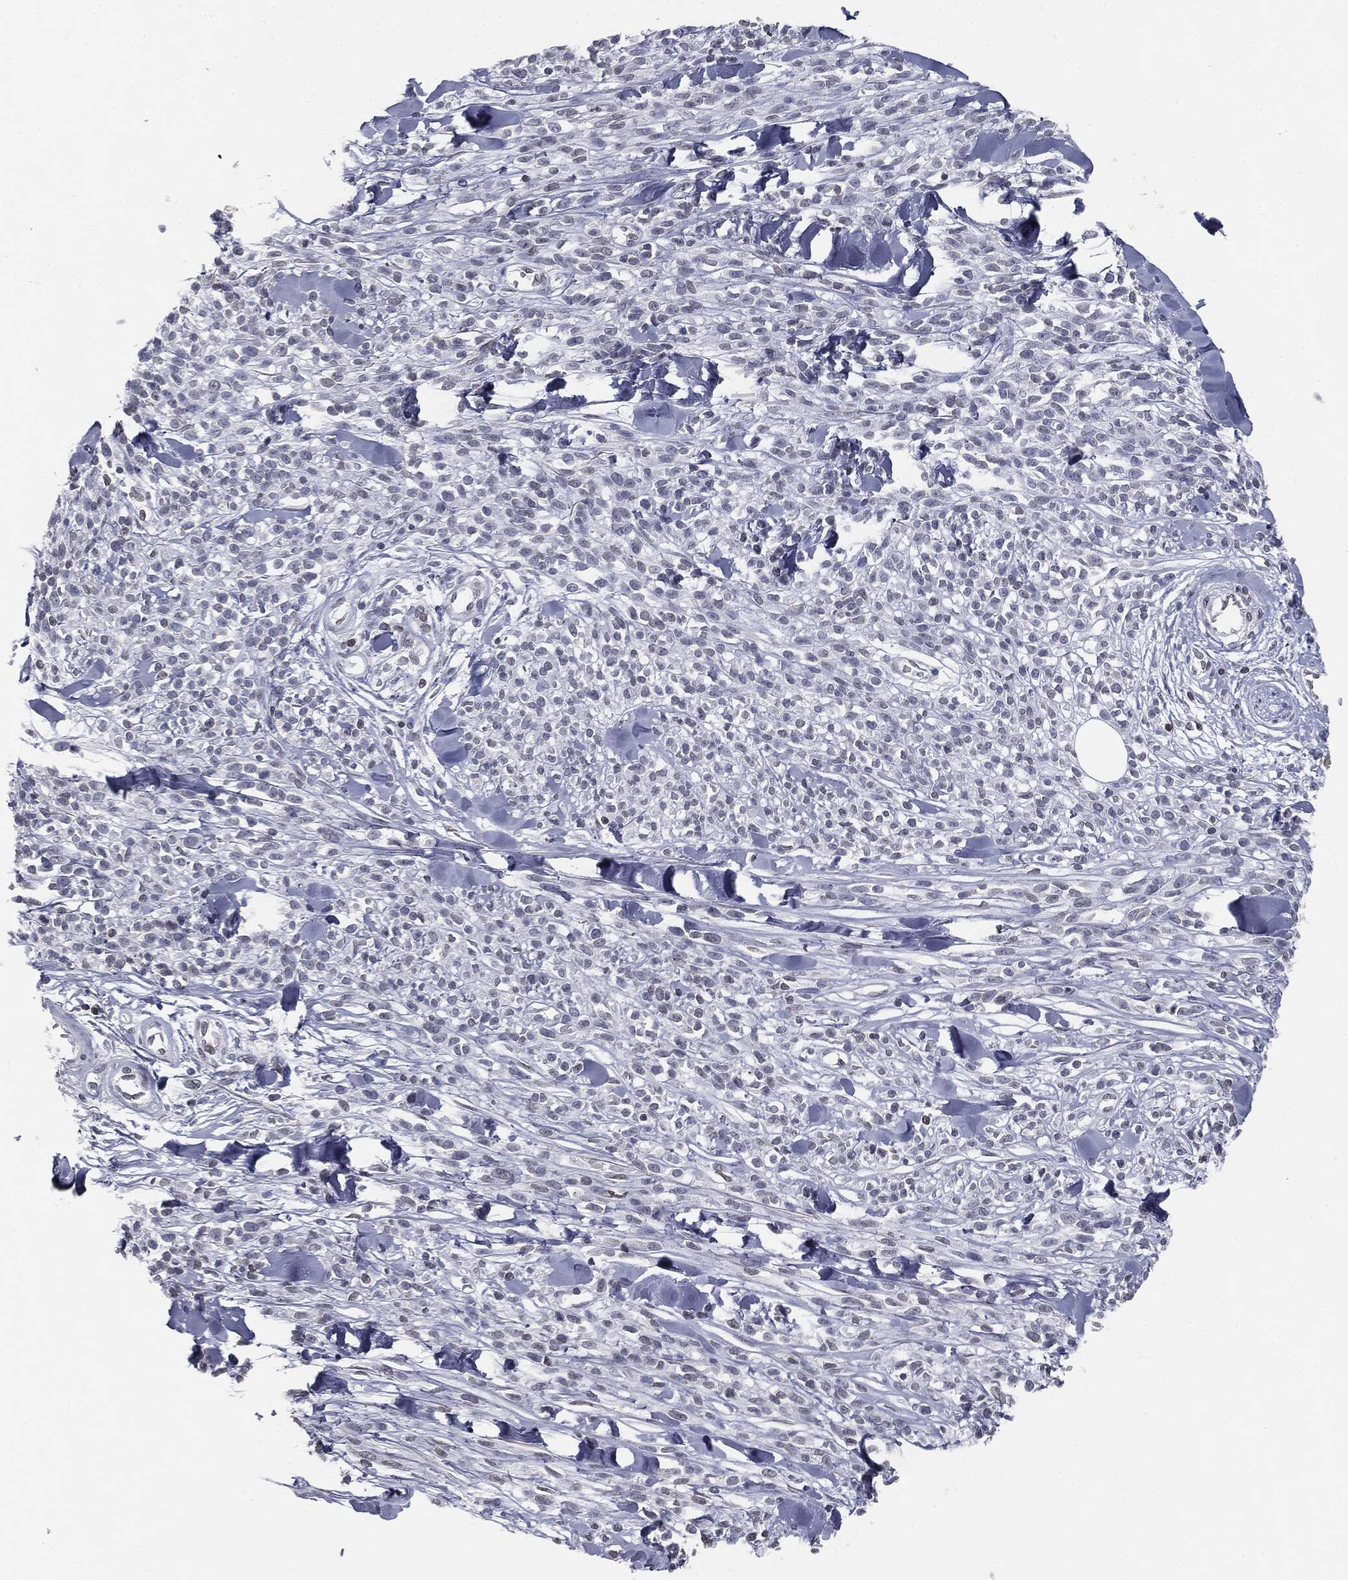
{"staining": {"intensity": "negative", "quantity": "none", "location": "none"}, "tissue": "melanoma", "cell_type": "Tumor cells", "image_type": "cancer", "snomed": [{"axis": "morphology", "description": "Malignant melanoma, NOS"}, {"axis": "topography", "description": "Skin"}, {"axis": "topography", "description": "Skin of trunk"}], "caption": "Immunohistochemistry (IHC) photomicrograph of neoplastic tissue: melanoma stained with DAB displays no significant protein staining in tumor cells. The staining is performed using DAB (3,3'-diaminobenzidine) brown chromogen with nuclei counter-stained in using hematoxylin.", "gene": "ALDOB", "patient": {"sex": "male", "age": 74}}